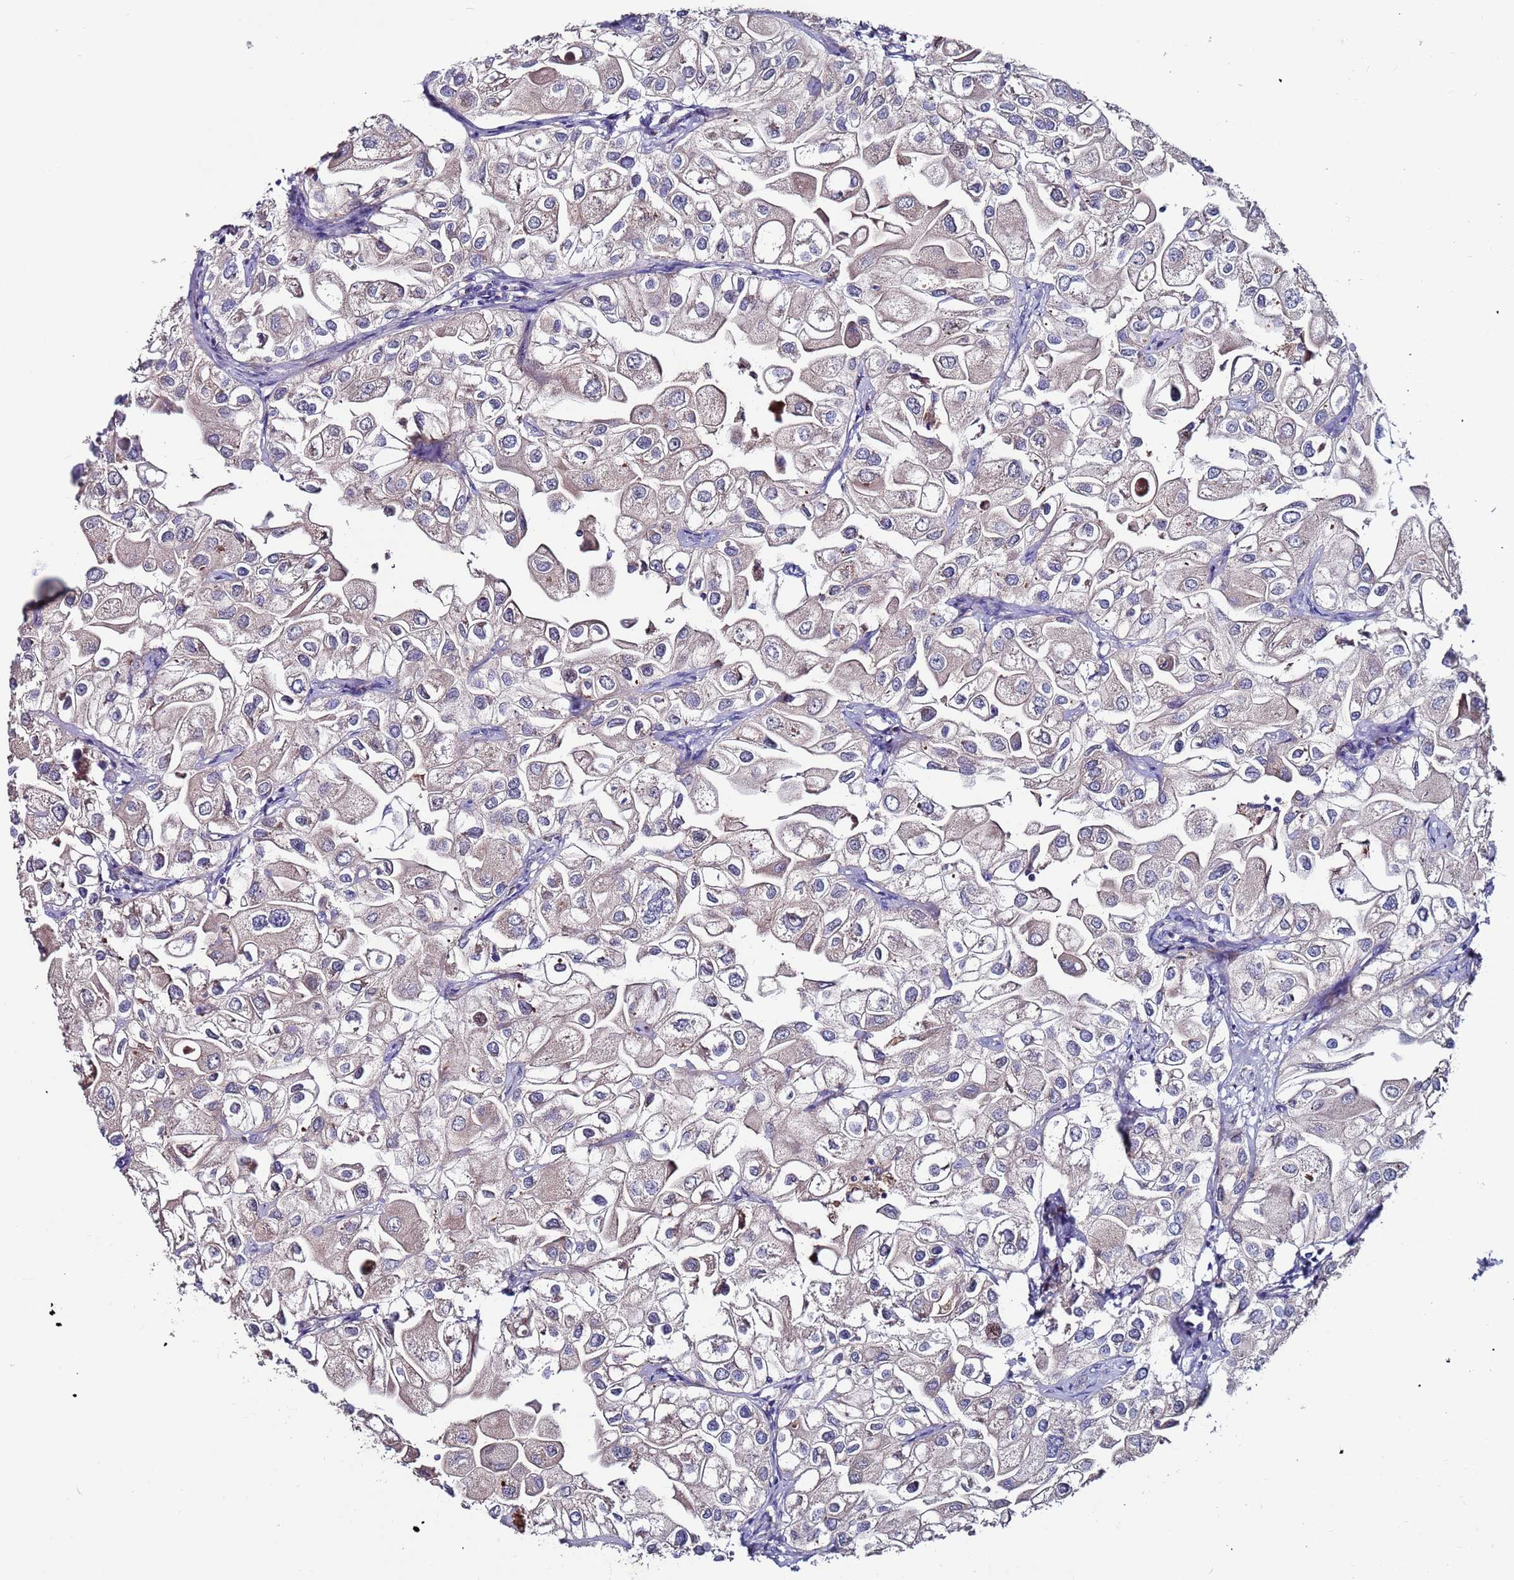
{"staining": {"intensity": "negative", "quantity": "none", "location": "none"}, "tissue": "urothelial cancer", "cell_type": "Tumor cells", "image_type": "cancer", "snomed": [{"axis": "morphology", "description": "Urothelial carcinoma, High grade"}, {"axis": "topography", "description": "Urinary bladder"}], "caption": "Image shows no protein expression in tumor cells of urothelial carcinoma (high-grade) tissue.", "gene": "FBXO27", "patient": {"sex": "male", "age": 64}}